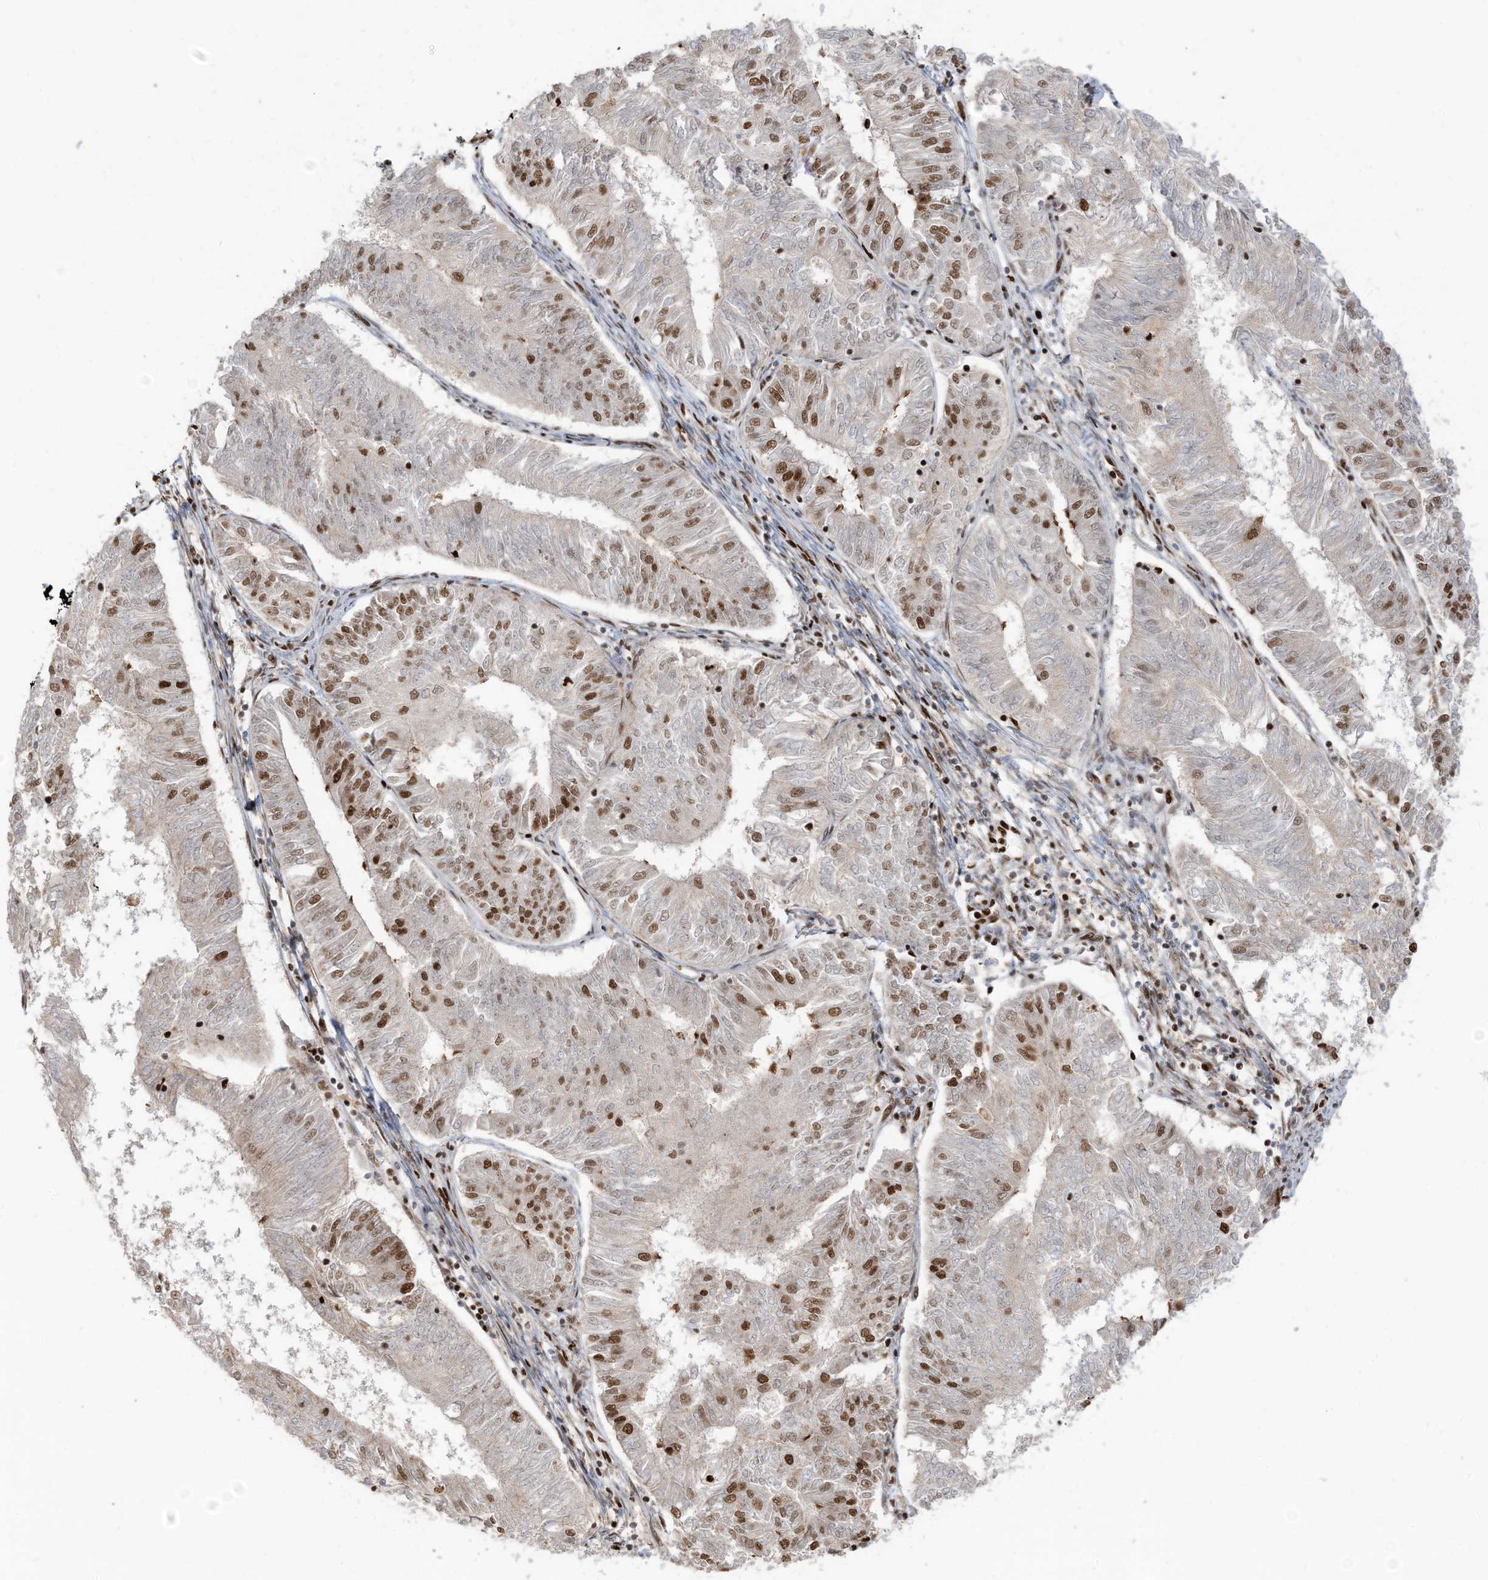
{"staining": {"intensity": "moderate", "quantity": "25%-75%", "location": "nuclear"}, "tissue": "endometrial cancer", "cell_type": "Tumor cells", "image_type": "cancer", "snomed": [{"axis": "morphology", "description": "Adenocarcinoma, NOS"}, {"axis": "topography", "description": "Endometrium"}], "caption": "Moderate nuclear protein expression is appreciated in about 25%-75% of tumor cells in adenocarcinoma (endometrial).", "gene": "SAMD15", "patient": {"sex": "female", "age": 58}}